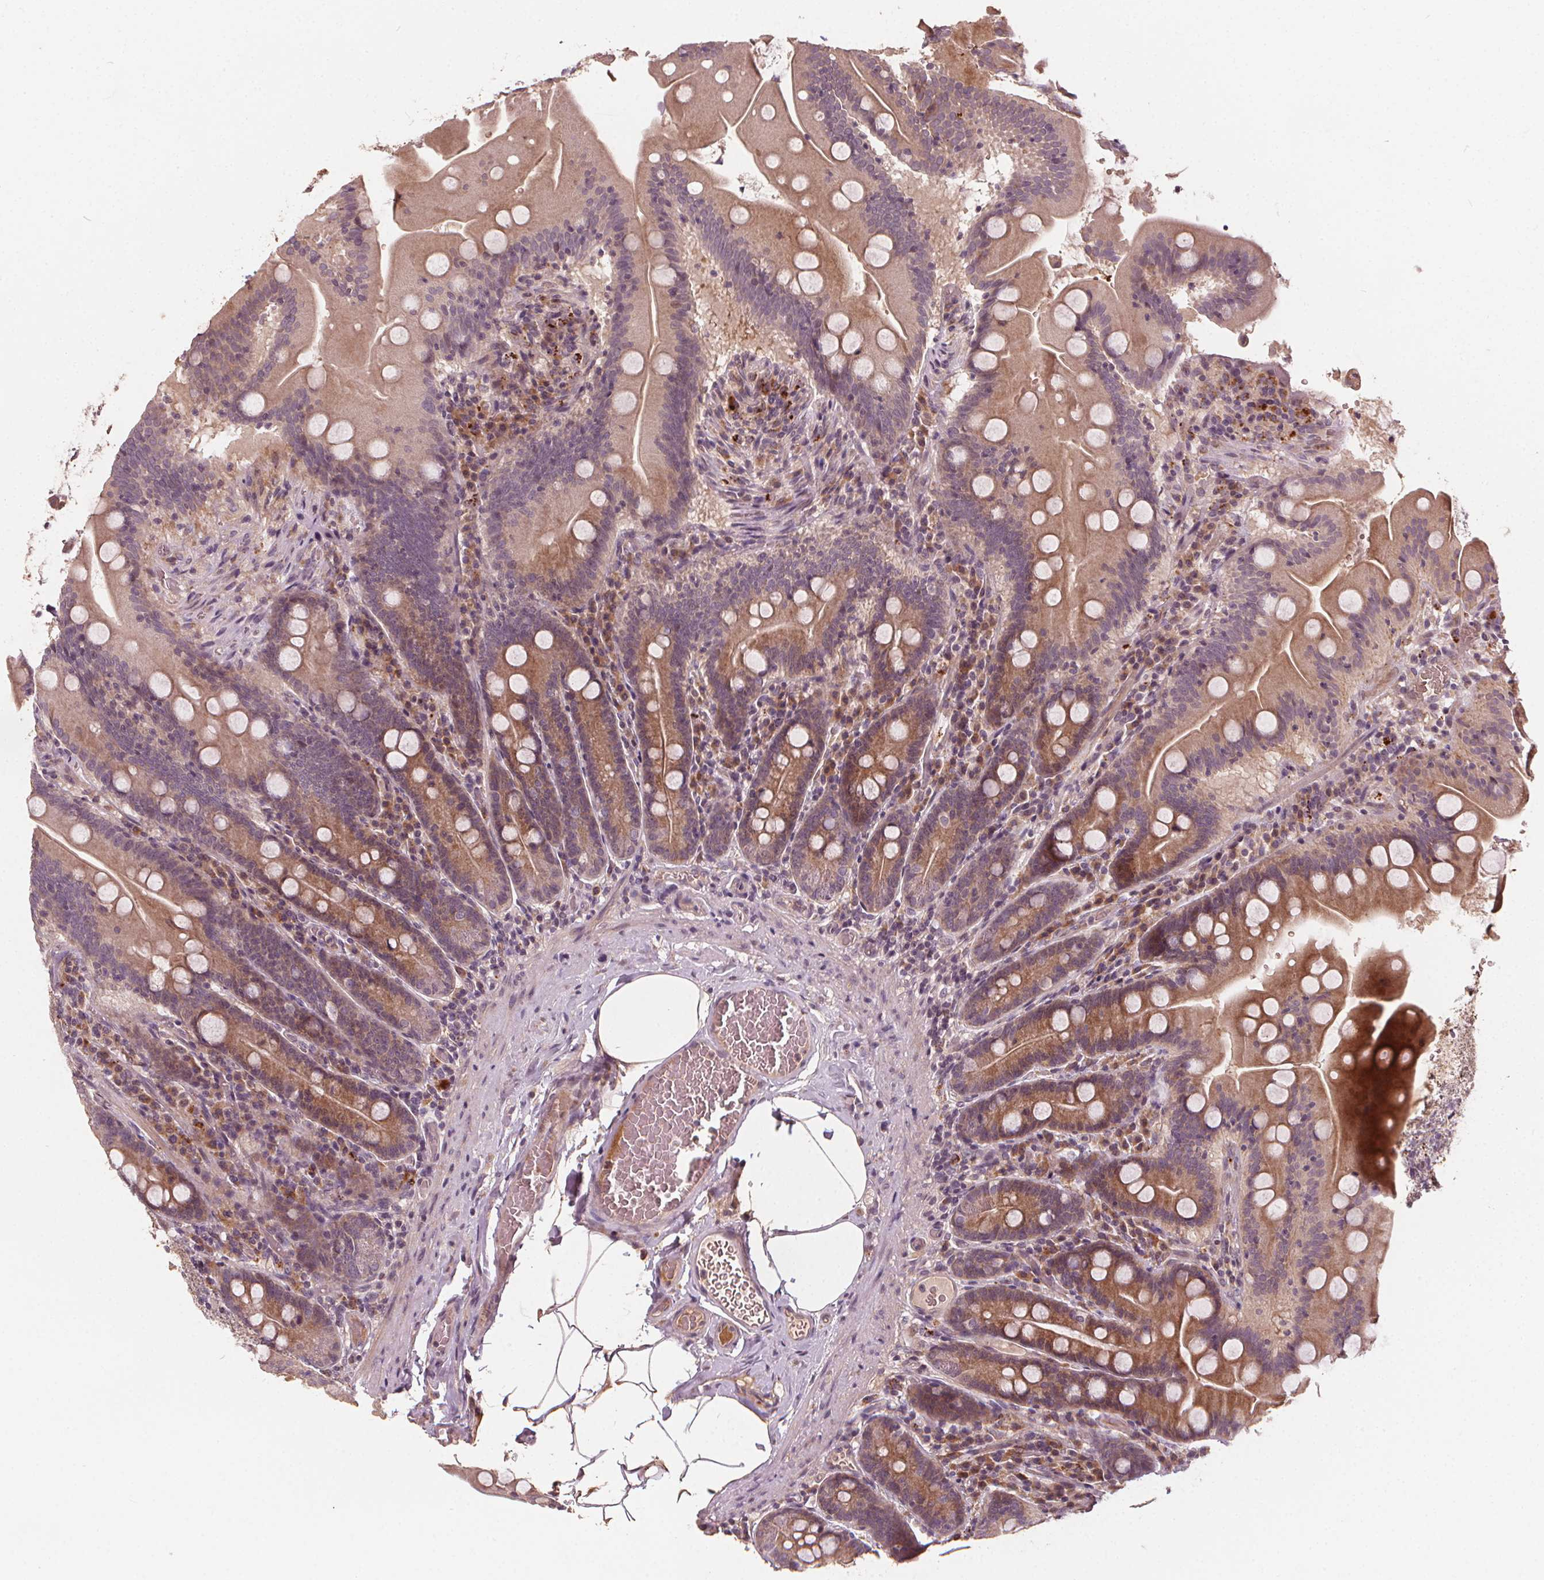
{"staining": {"intensity": "moderate", "quantity": ">75%", "location": "cytoplasmic/membranous"}, "tissue": "small intestine", "cell_type": "Glandular cells", "image_type": "normal", "snomed": [{"axis": "morphology", "description": "Normal tissue, NOS"}, {"axis": "topography", "description": "Small intestine"}], "caption": "Protein expression analysis of benign human small intestine reveals moderate cytoplasmic/membranous staining in about >75% of glandular cells. The staining was performed using DAB (3,3'-diaminobenzidine), with brown indicating positive protein expression. Nuclei are stained blue with hematoxylin.", "gene": "IPO13", "patient": {"sex": "male", "age": 37}}